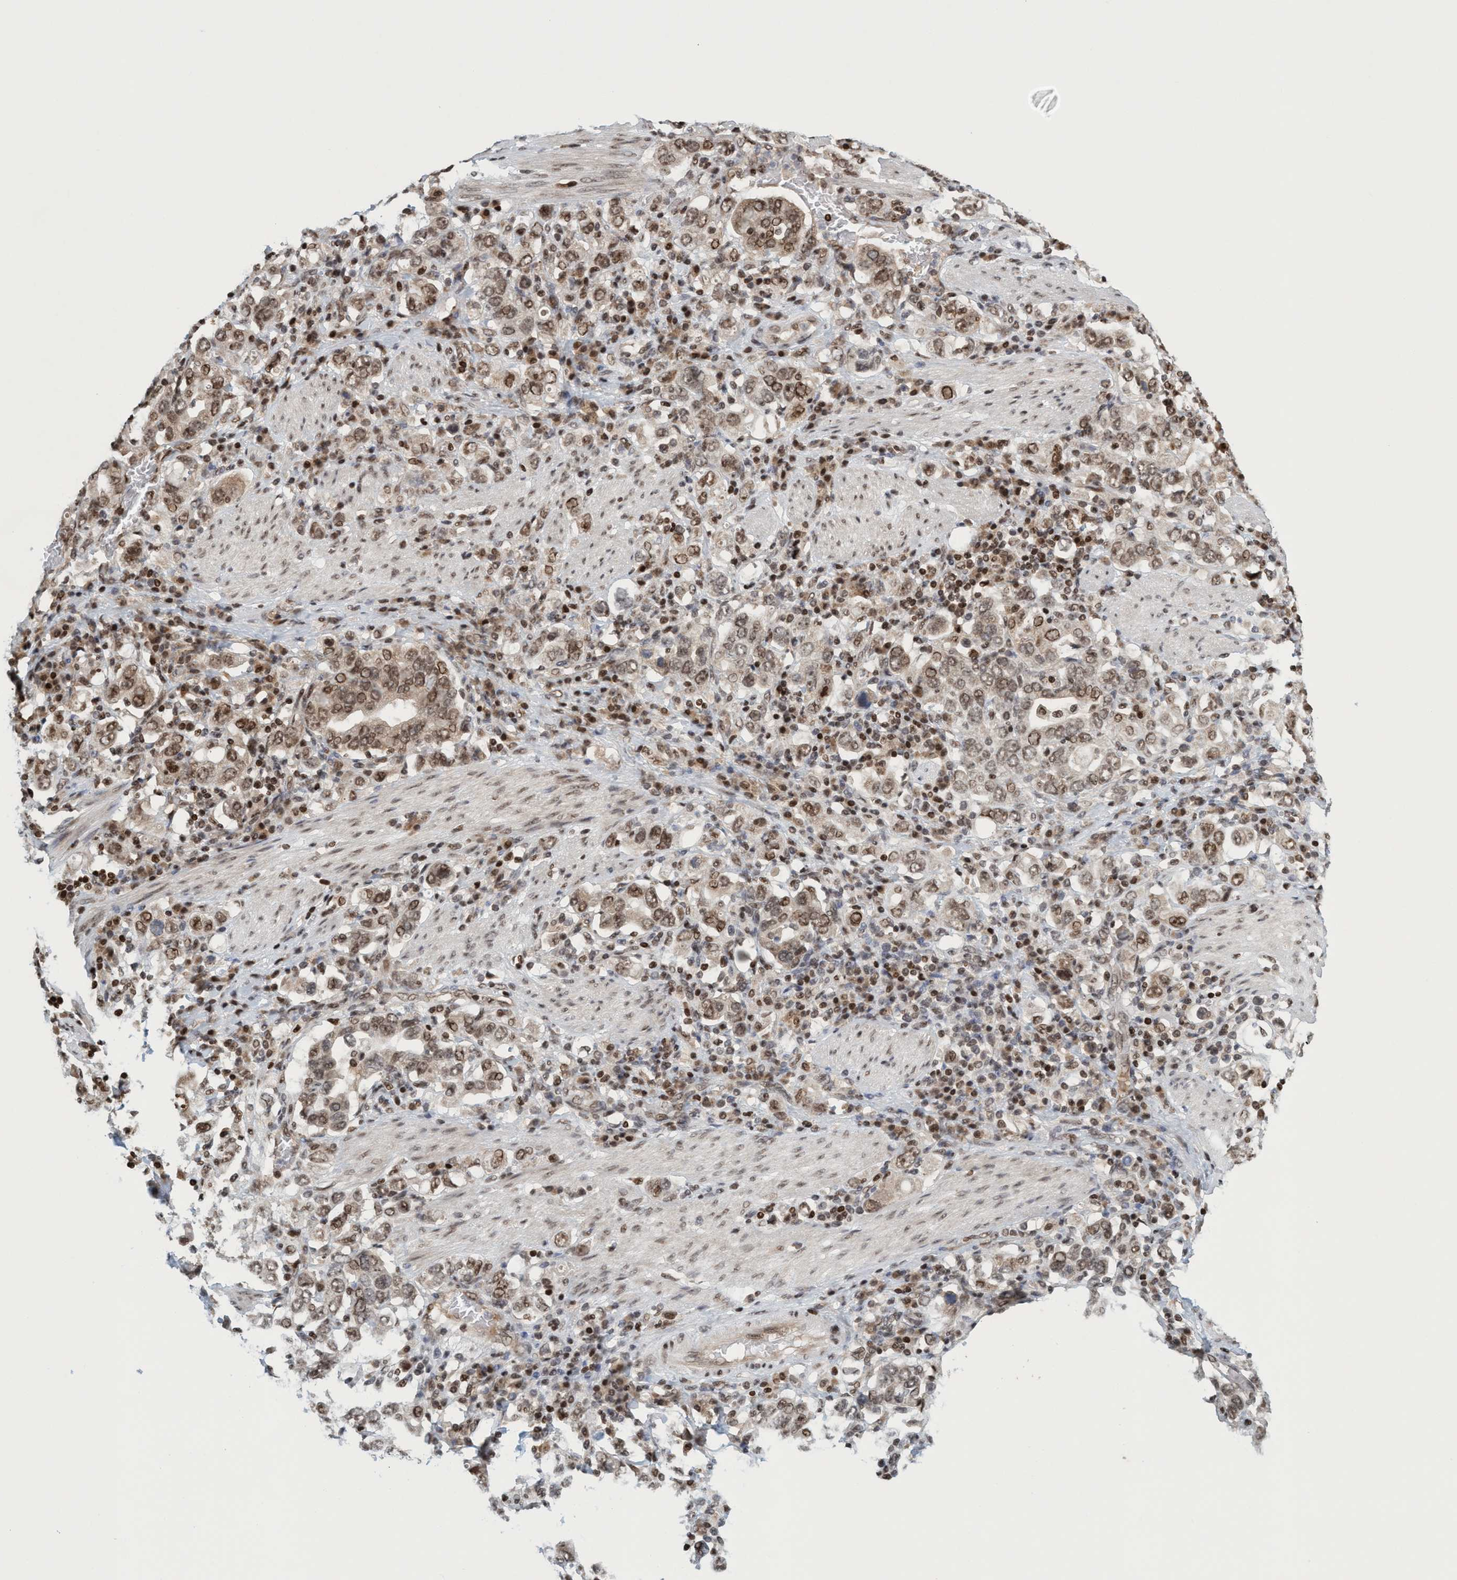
{"staining": {"intensity": "moderate", "quantity": ">75%", "location": "nuclear"}, "tissue": "stomach cancer", "cell_type": "Tumor cells", "image_type": "cancer", "snomed": [{"axis": "morphology", "description": "Adenocarcinoma, NOS"}, {"axis": "topography", "description": "Stomach, upper"}], "caption": "Approximately >75% of tumor cells in human adenocarcinoma (stomach) reveal moderate nuclear protein positivity as visualized by brown immunohistochemical staining.", "gene": "SMCR8", "patient": {"sex": "male", "age": 62}}